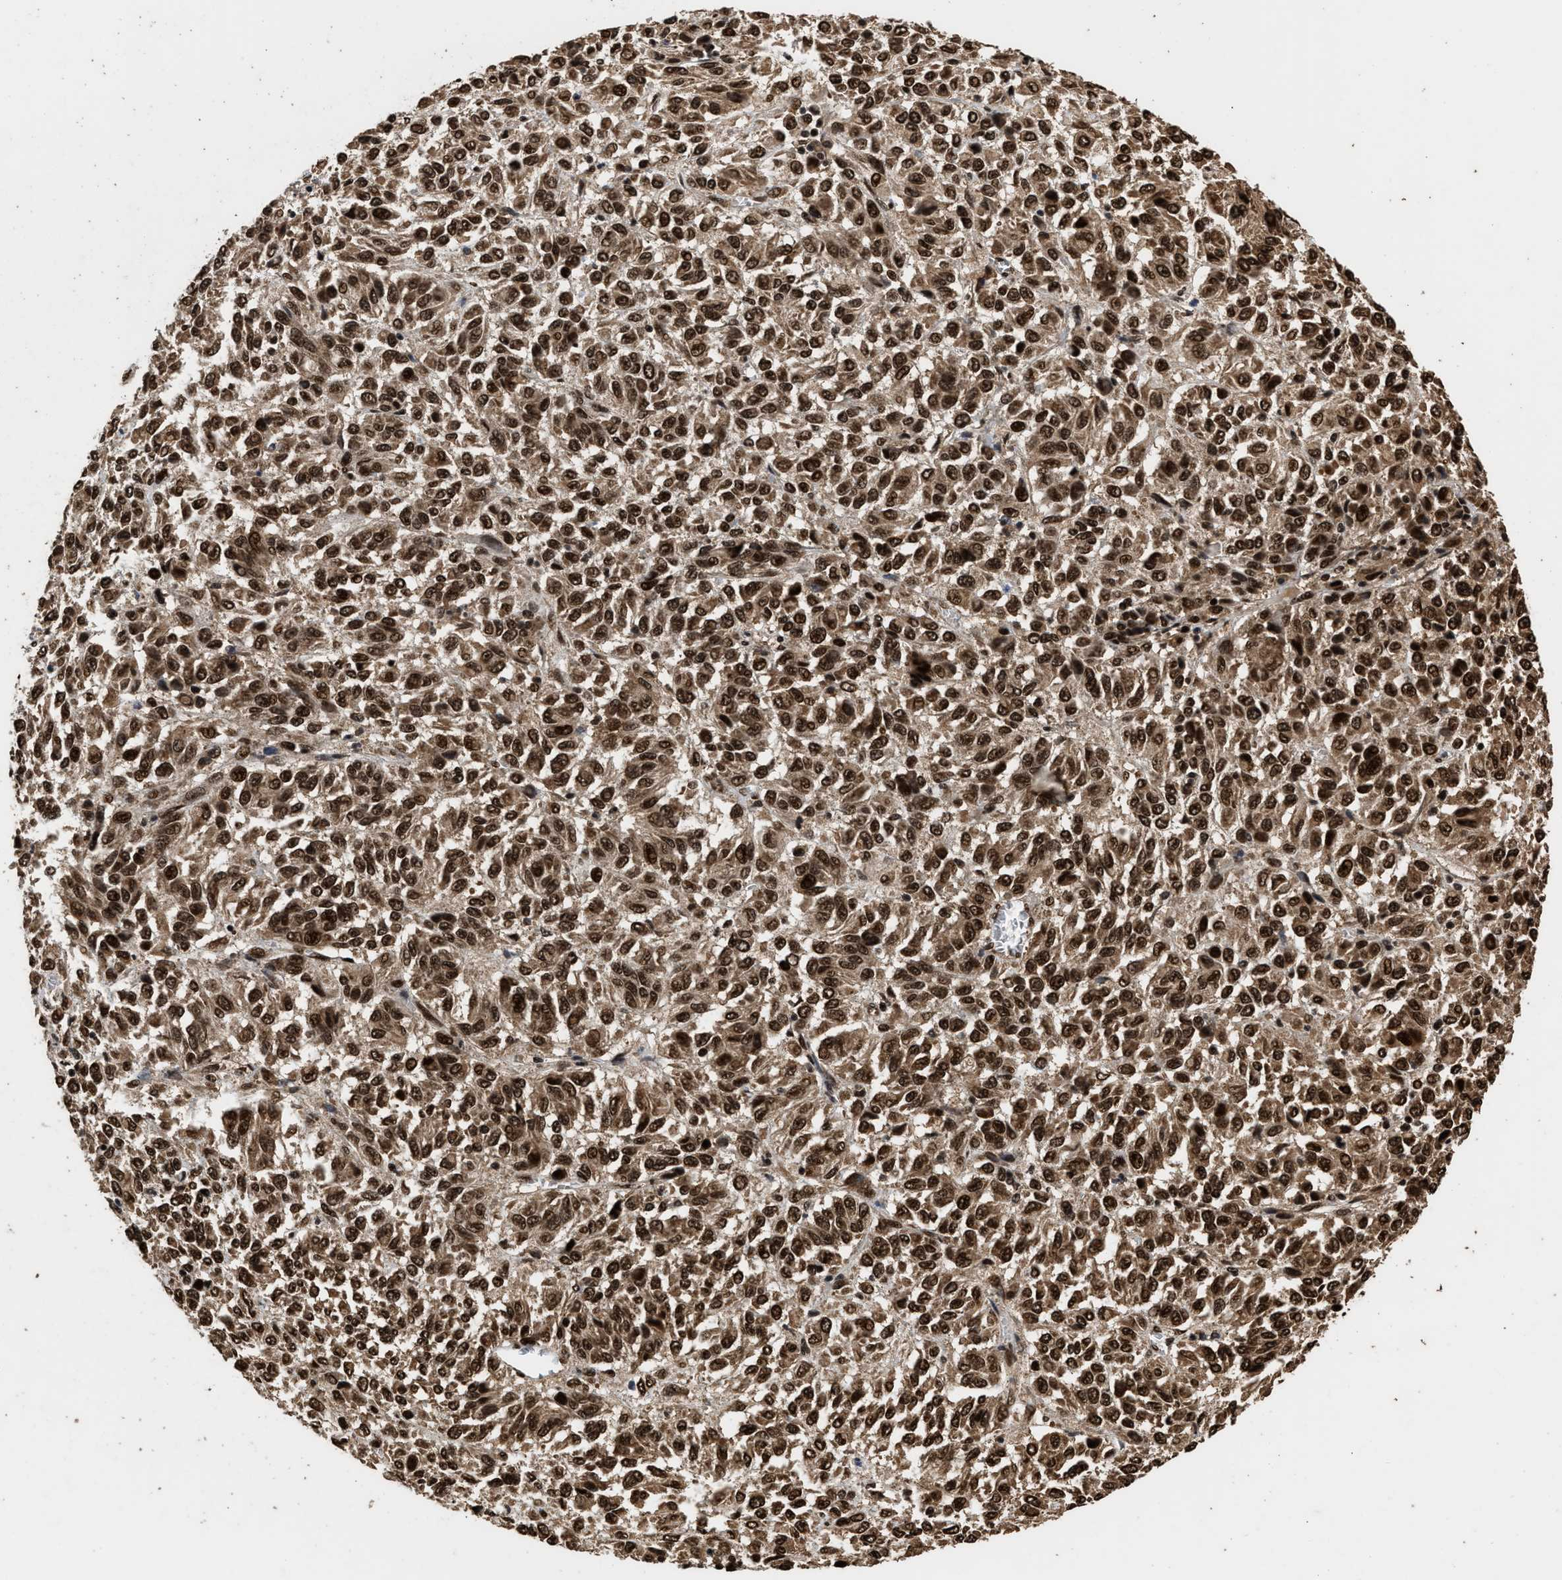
{"staining": {"intensity": "strong", "quantity": ">75%", "location": "nuclear"}, "tissue": "melanoma", "cell_type": "Tumor cells", "image_type": "cancer", "snomed": [{"axis": "morphology", "description": "Malignant melanoma, Metastatic site"}, {"axis": "topography", "description": "Lung"}], "caption": "The histopathology image reveals a brown stain indicating the presence of a protein in the nuclear of tumor cells in malignant melanoma (metastatic site).", "gene": "PPP4R3B", "patient": {"sex": "male", "age": 64}}